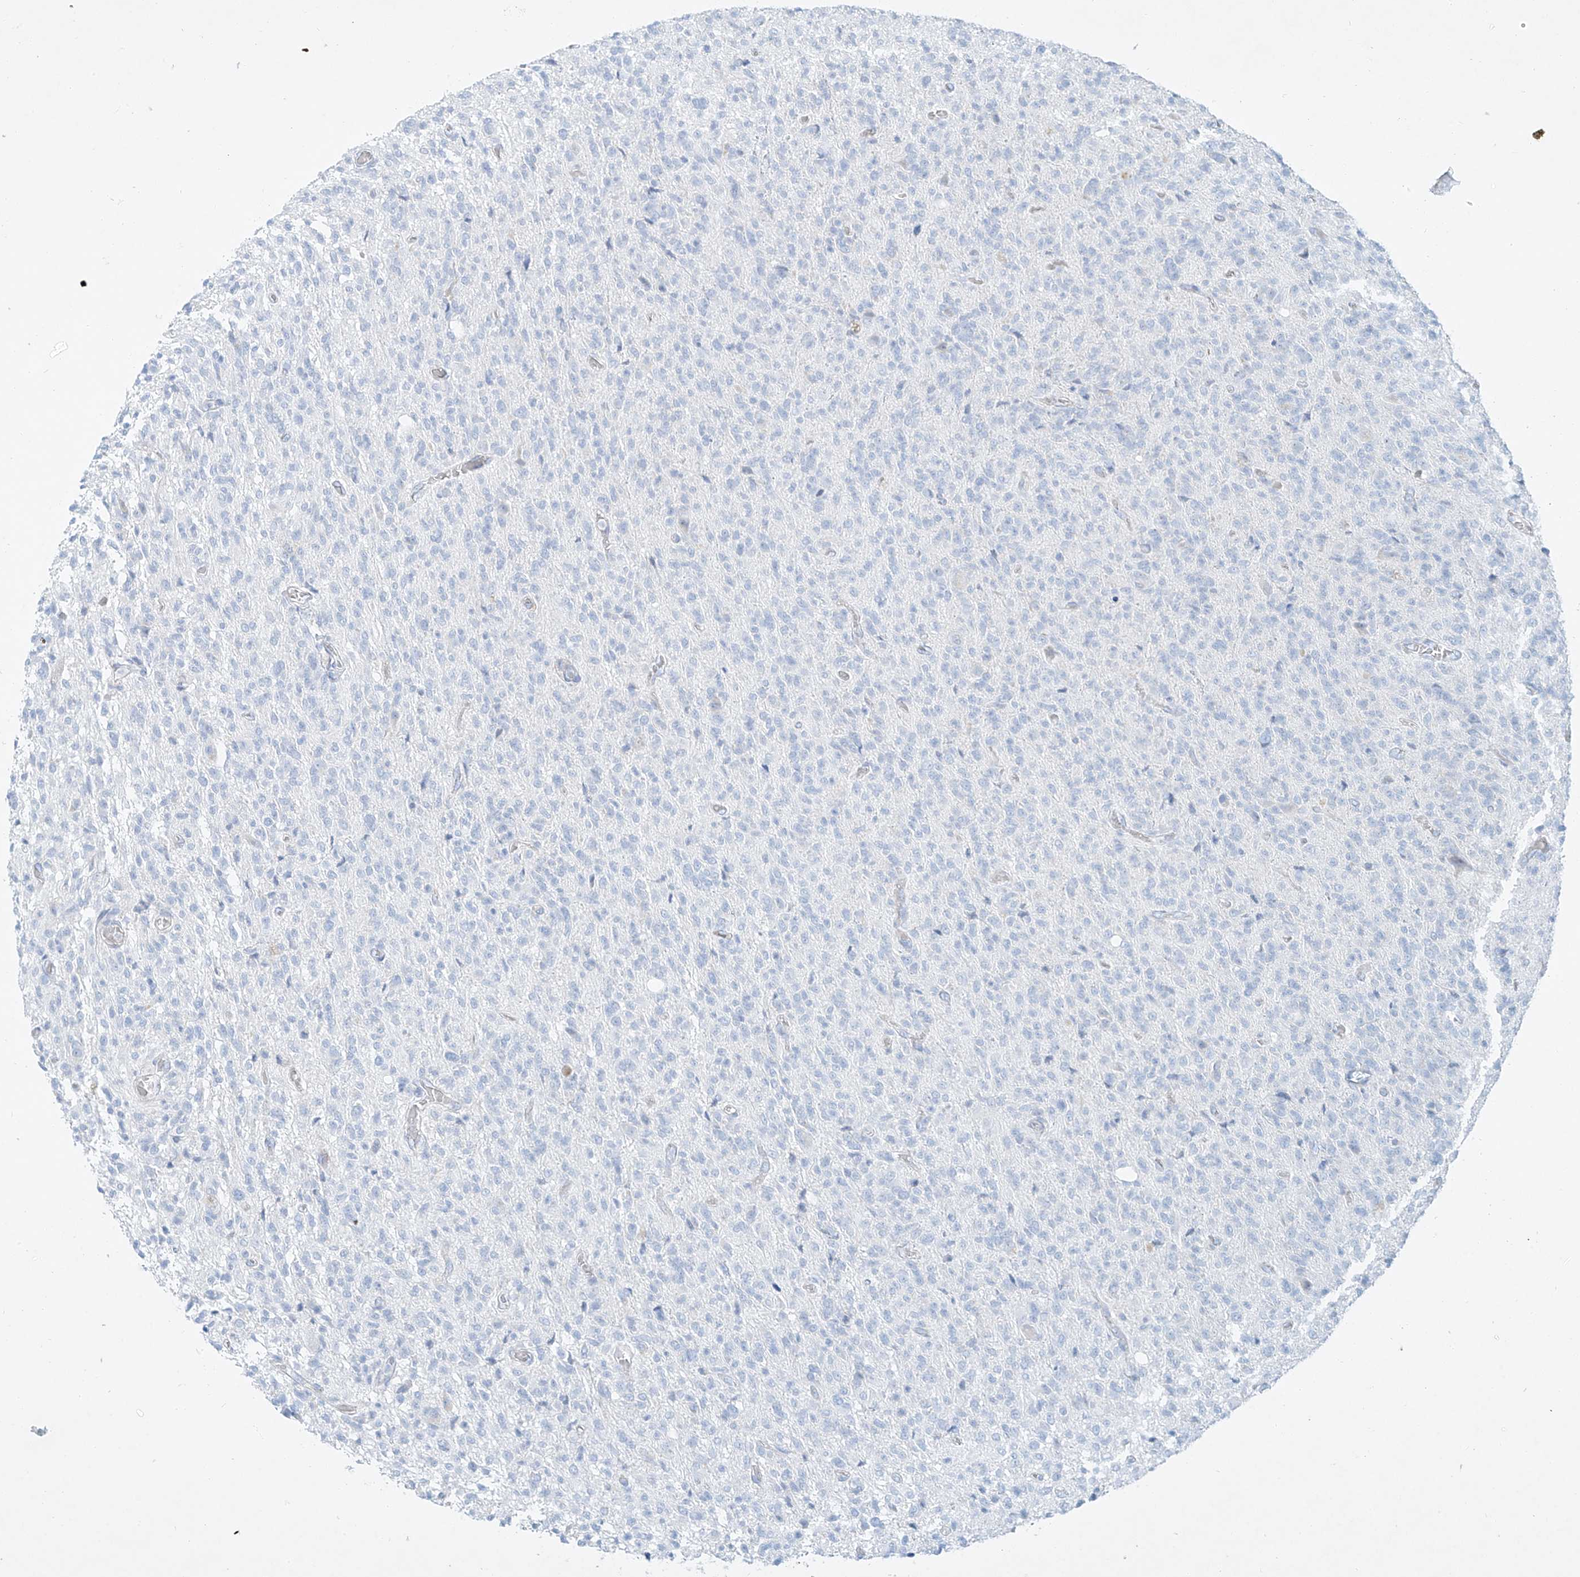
{"staining": {"intensity": "negative", "quantity": "none", "location": "none"}, "tissue": "glioma", "cell_type": "Tumor cells", "image_type": "cancer", "snomed": [{"axis": "morphology", "description": "Glioma, malignant, High grade"}, {"axis": "topography", "description": "Brain"}], "caption": "An IHC photomicrograph of glioma is shown. There is no staining in tumor cells of glioma.", "gene": "AJM1", "patient": {"sex": "female", "age": 57}}